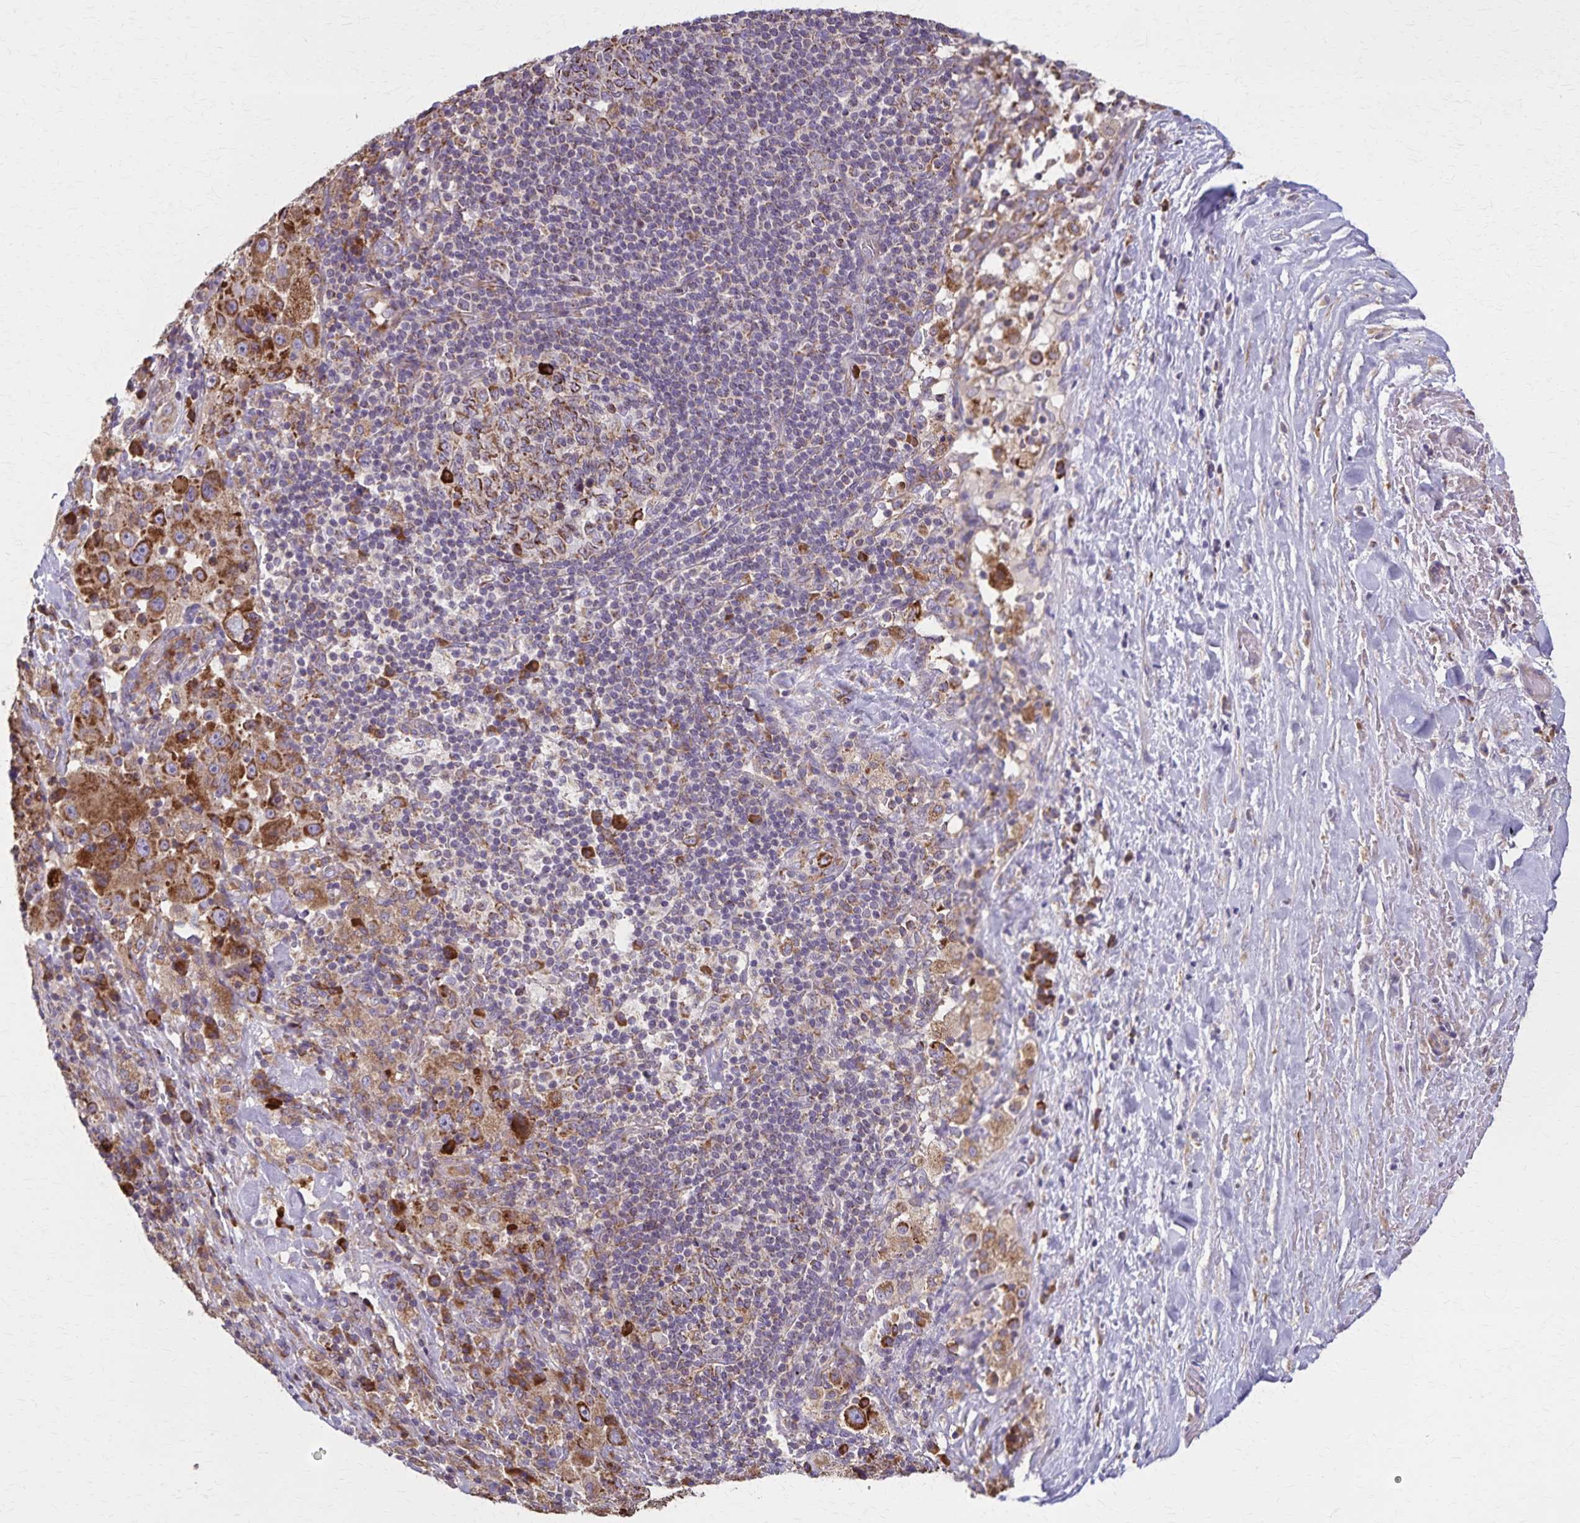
{"staining": {"intensity": "strong", "quantity": ">75%", "location": "cytoplasmic/membranous"}, "tissue": "melanoma", "cell_type": "Tumor cells", "image_type": "cancer", "snomed": [{"axis": "morphology", "description": "Malignant melanoma, Metastatic site"}, {"axis": "topography", "description": "Lymph node"}], "caption": "There is high levels of strong cytoplasmic/membranous expression in tumor cells of malignant melanoma (metastatic site), as demonstrated by immunohistochemical staining (brown color).", "gene": "RNF10", "patient": {"sex": "male", "age": 62}}